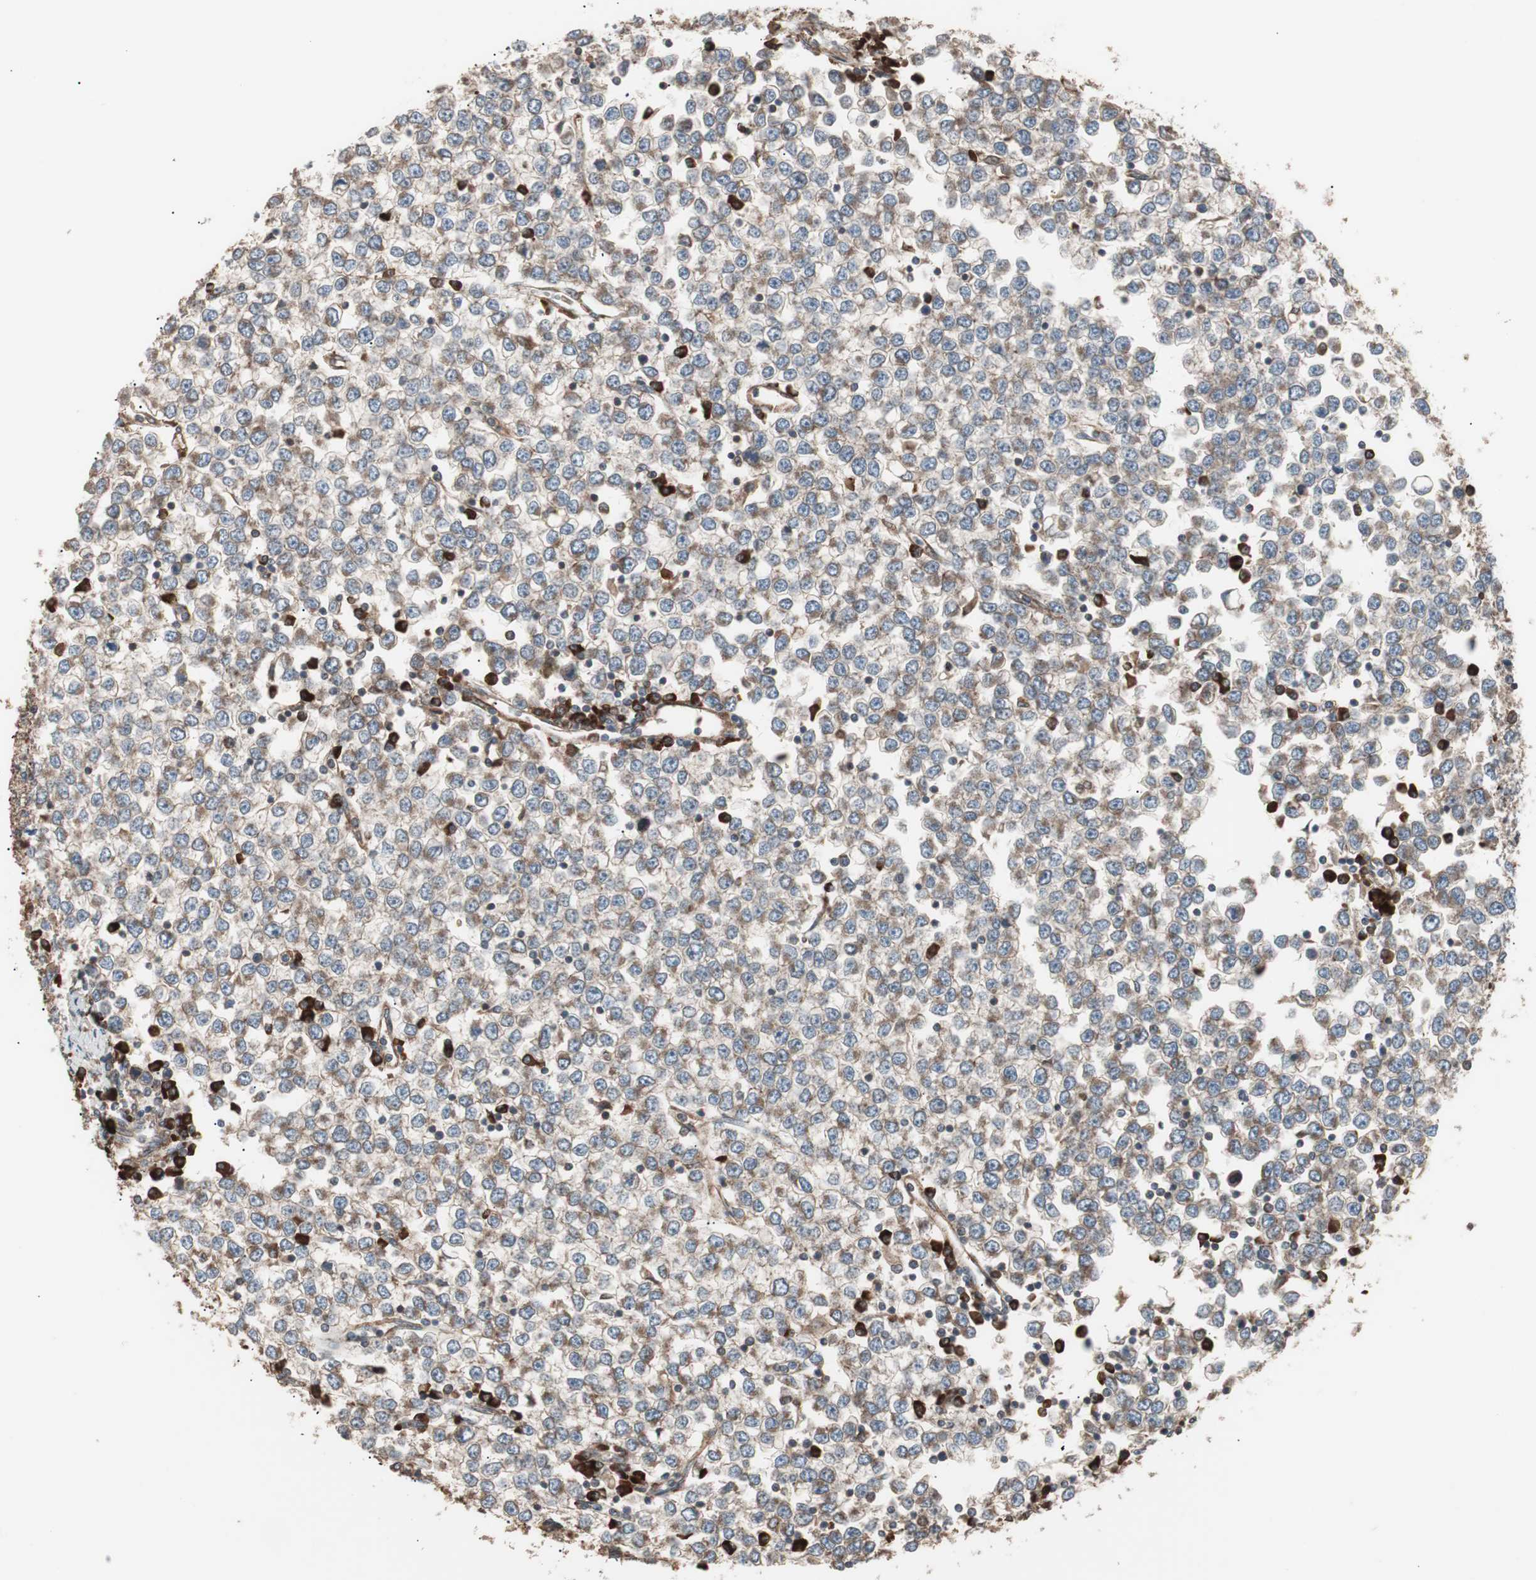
{"staining": {"intensity": "moderate", "quantity": ">75%", "location": "cytoplasmic/membranous"}, "tissue": "testis cancer", "cell_type": "Tumor cells", "image_type": "cancer", "snomed": [{"axis": "morphology", "description": "Seminoma, NOS"}, {"axis": "topography", "description": "Testis"}], "caption": "High-power microscopy captured an immunohistochemistry (IHC) image of testis seminoma, revealing moderate cytoplasmic/membranous positivity in about >75% of tumor cells. The staining is performed using DAB (3,3'-diaminobenzidine) brown chromogen to label protein expression. The nuclei are counter-stained blue using hematoxylin.", "gene": "LZTS1", "patient": {"sex": "male", "age": 65}}